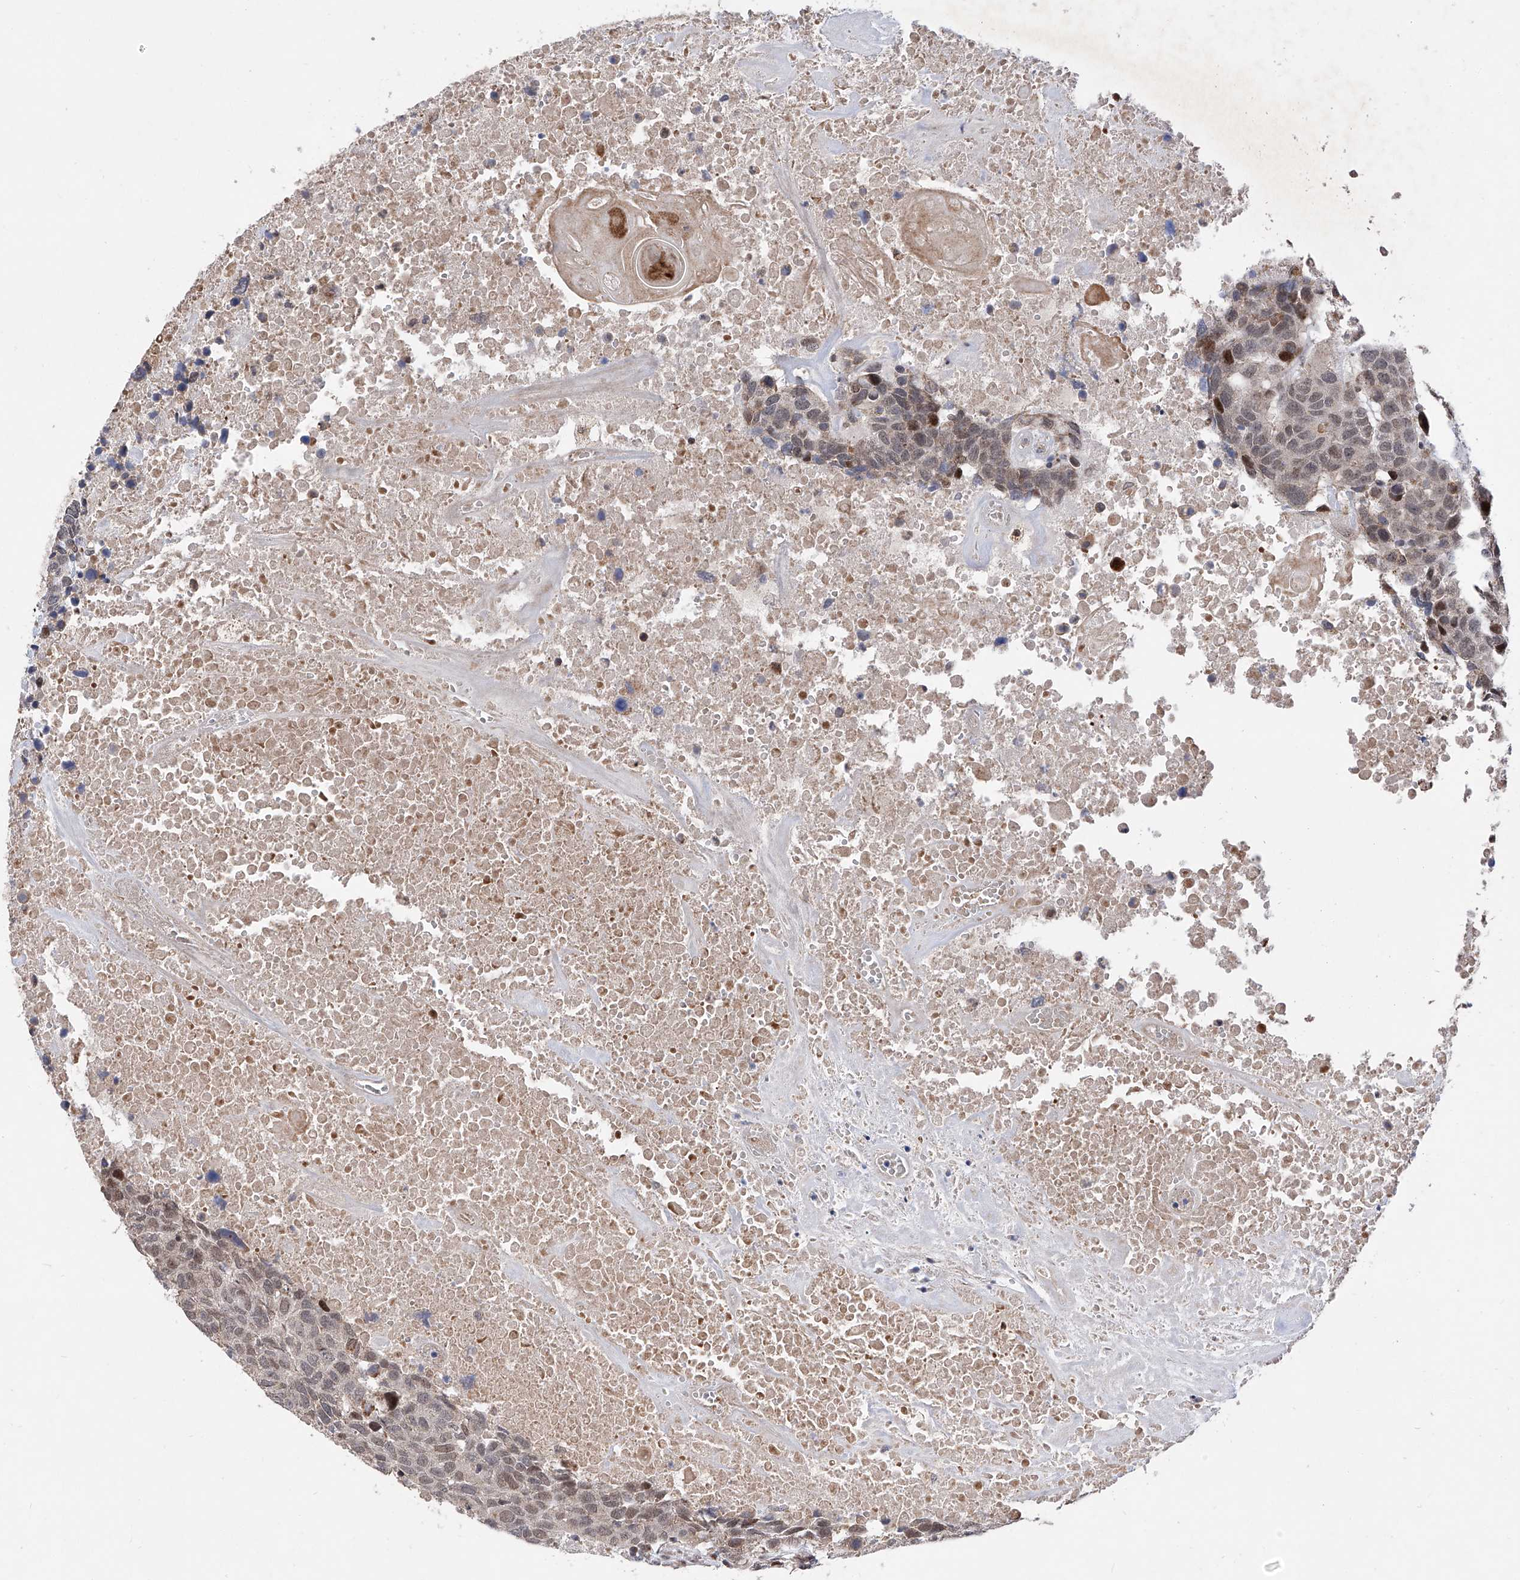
{"staining": {"intensity": "moderate", "quantity": "<25%", "location": "nuclear"}, "tissue": "head and neck cancer", "cell_type": "Tumor cells", "image_type": "cancer", "snomed": [{"axis": "morphology", "description": "Squamous cell carcinoma, NOS"}, {"axis": "topography", "description": "Head-Neck"}], "caption": "Human head and neck cancer (squamous cell carcinoma) stained for a protein (brown) displays moderate nuclear positive positivity in approximately <25% of tumor cells.", "gene": "FARP2", "patient": {"sex": "male", "age": 66}}